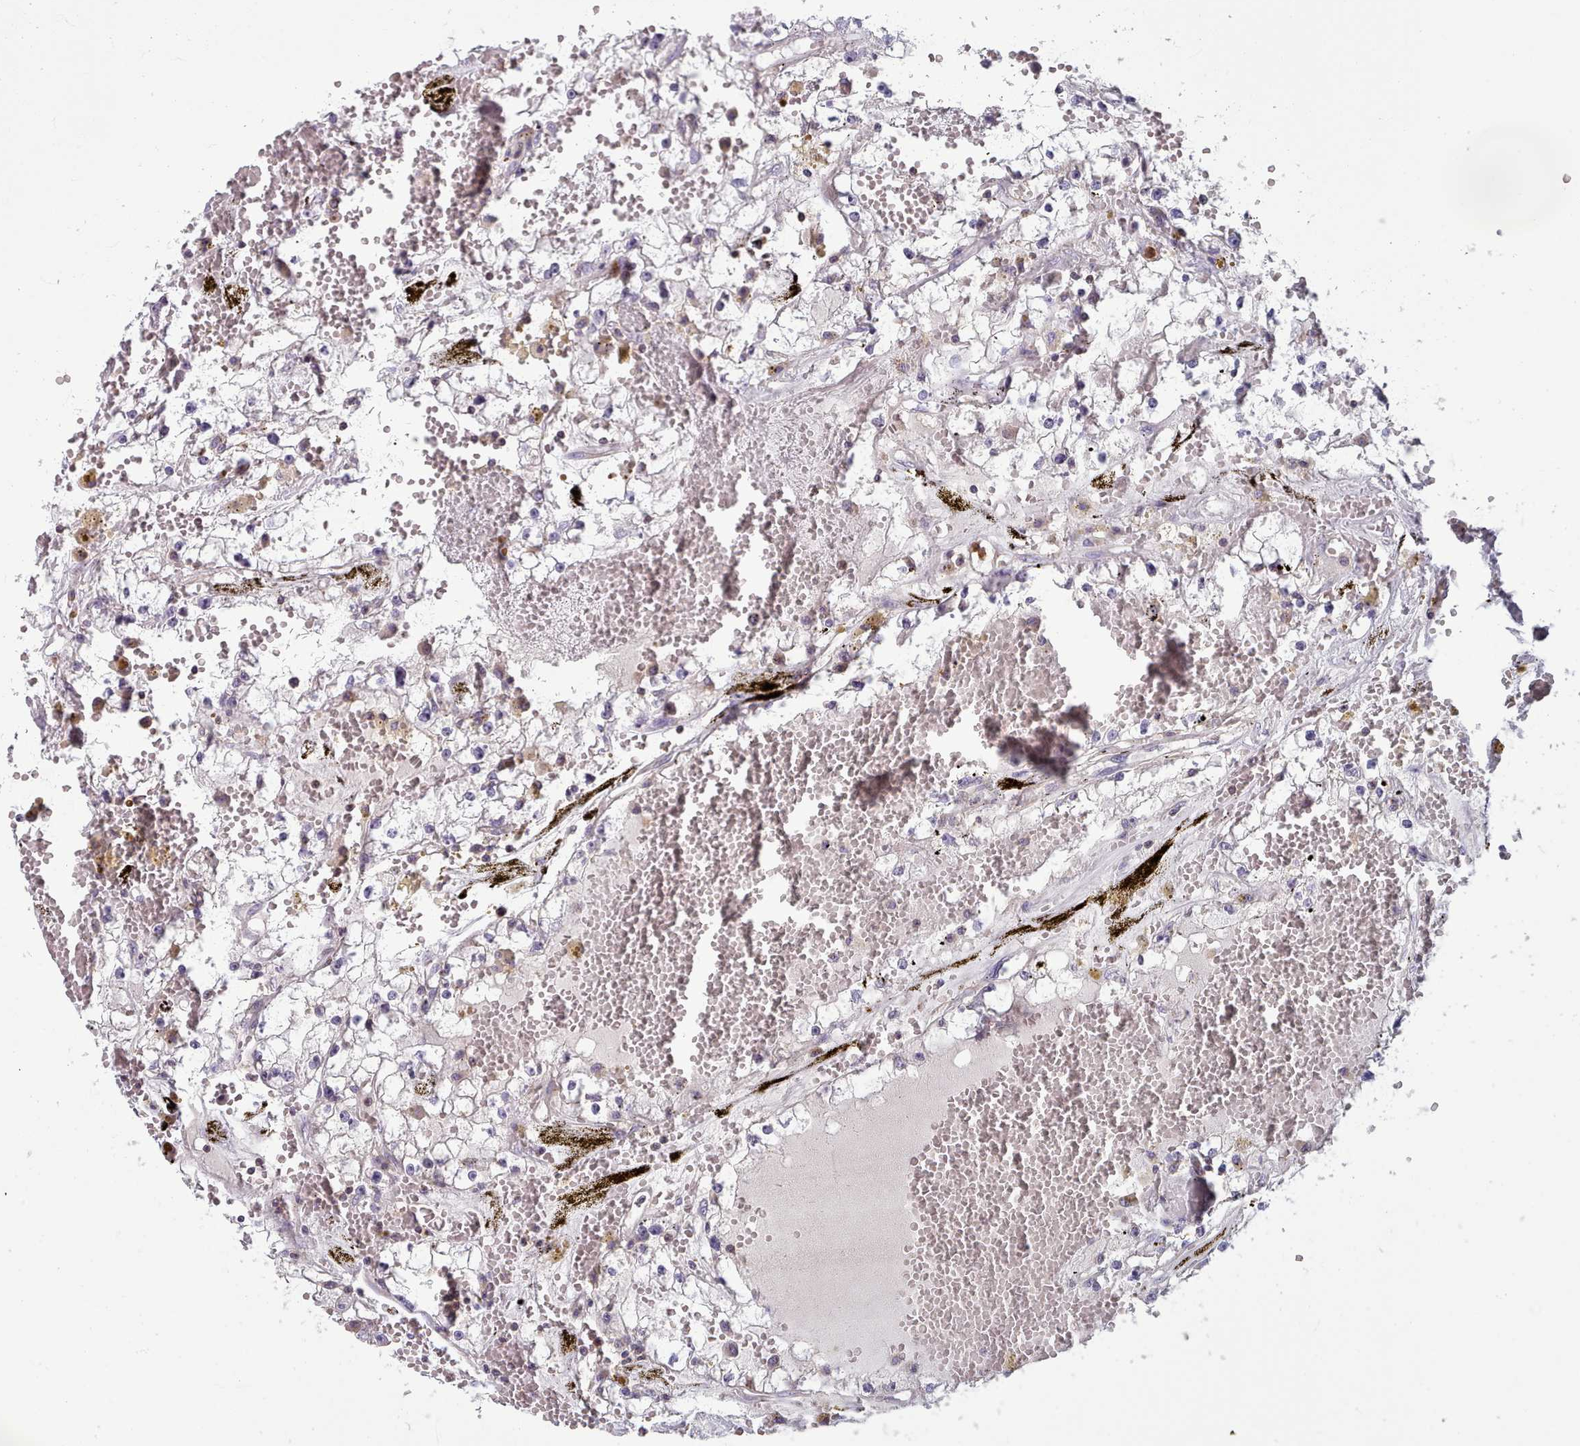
{"staining": {"intensity": "negative", "quantity": "none", "location": "none"}, "tissue": "renal cancer", "cell_type": "Tumor cells", "image_type": "cancer", "snomed": [{"axis": "morphology", "description": "Adenocarcinoma, NOS"}, {"axis": "topography", "description": "Kidney"}], "caption": "Human renal adenocarcinoma stained for a protein using immunohistochemistry demonstrates no staining in tumor cells.", "gene": "RAC2", "patient": {"sex": "male", "age": 56}}